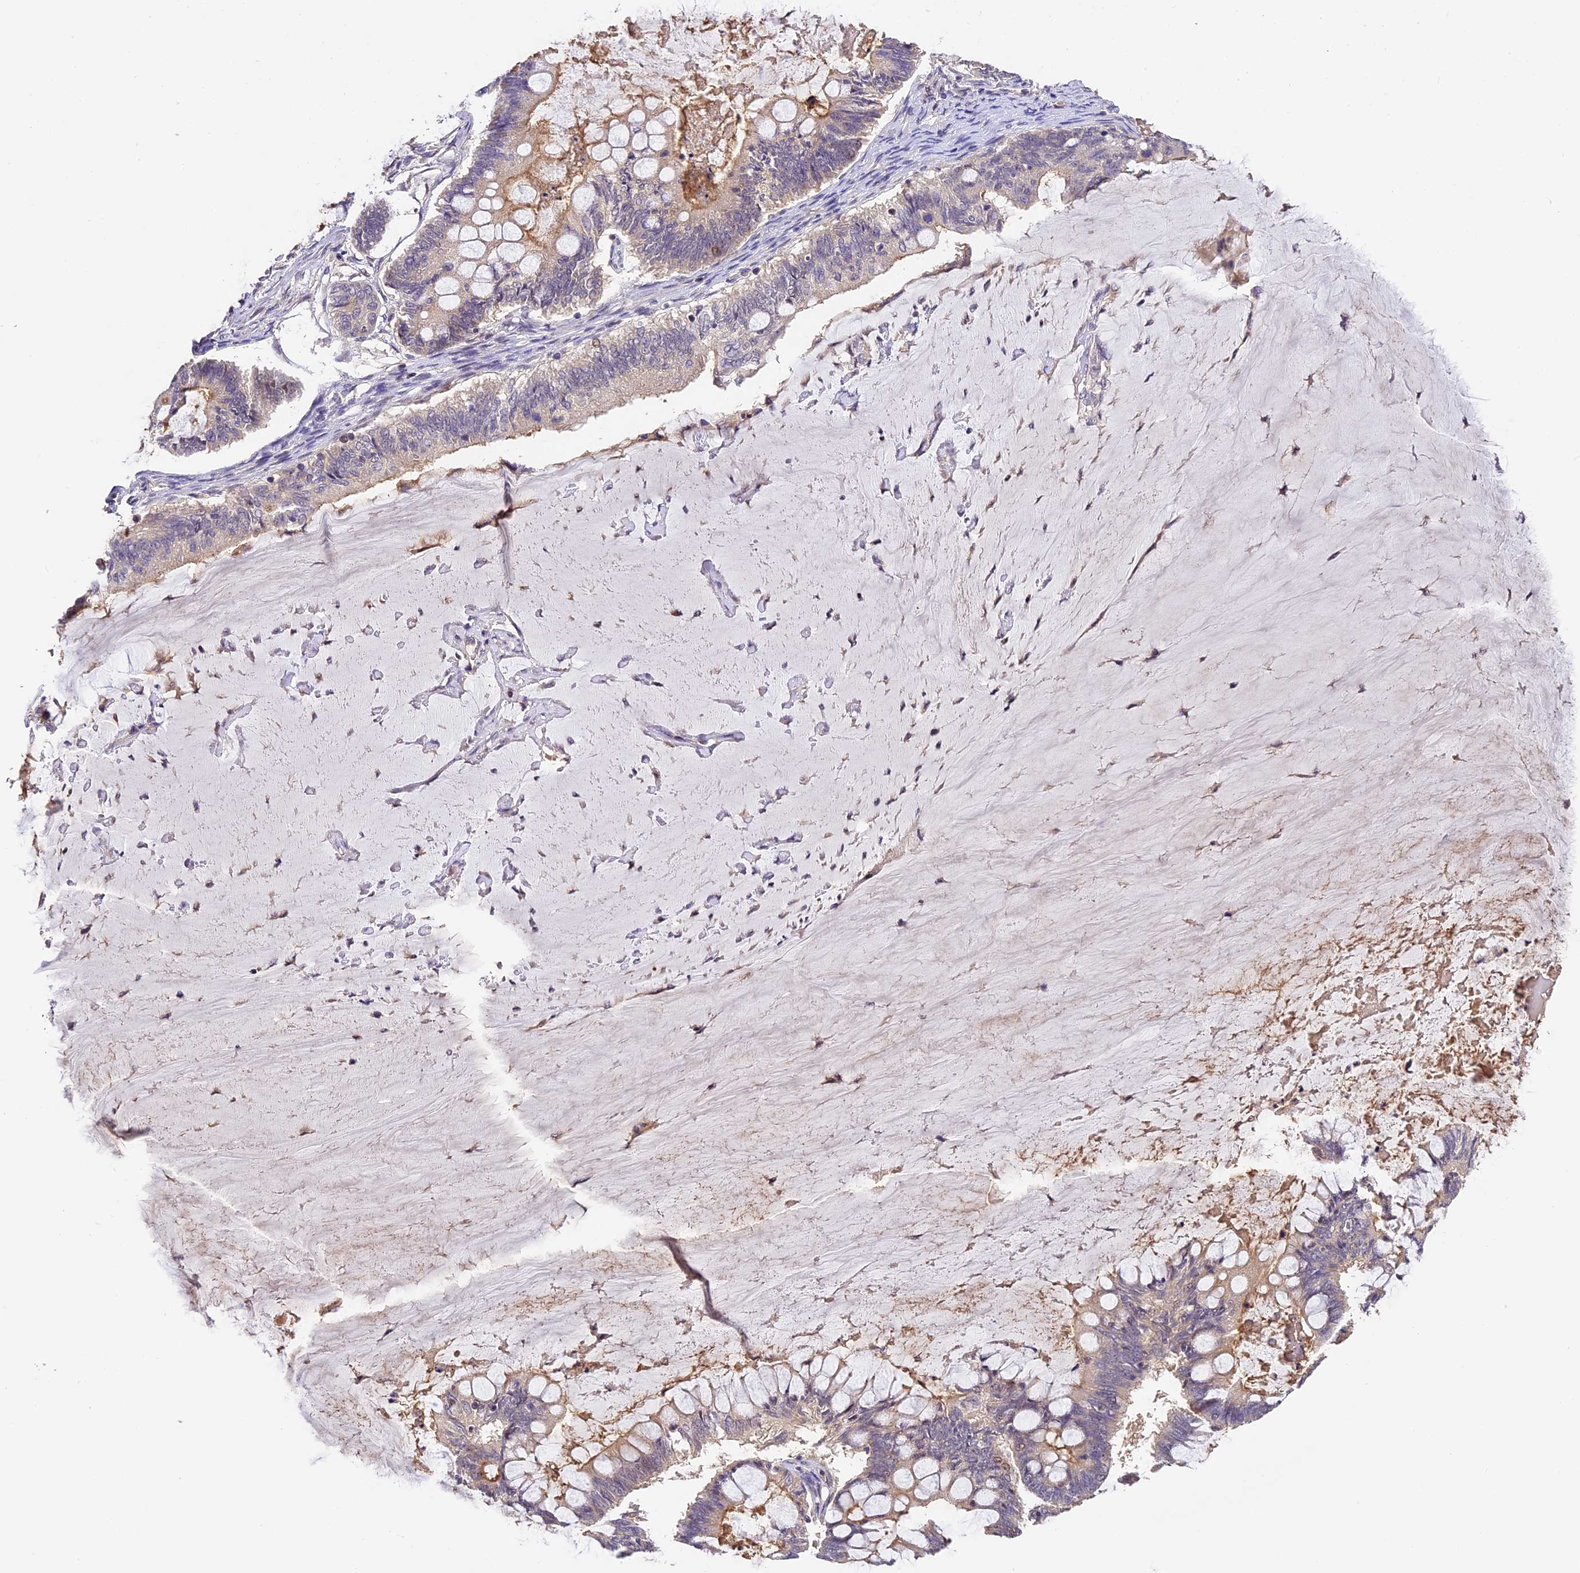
{"staining": {"intensity": "weak", "quantity": "<25%", "location": "cytoplasmic/membranous"}, "tissue": "ovarian cancer", "cell_type": "Tumor cells", "image_type": "cancer", "snomed": [{"axis": "morphology", "description": "Cystadenocarcinoma, mucinous, NOS"}, {"axis": "topography", "description": "Ovary"}], "caption": "Immunohistochemistry (IHC) image of neoplastic tissue: human ovarian mucinous cystadenocarcinoma stained with DAB (3,3'-diaminobenzidine) exhibits no significant protein positivity in tumor cells. The staining is performed using DAB (3,3'-diaminobenzidine) brown chromogen with nuclei counter-stained in using hematoxylin.", "gene": "DGKH", "patient": {"sex": "female", "age": 61}}